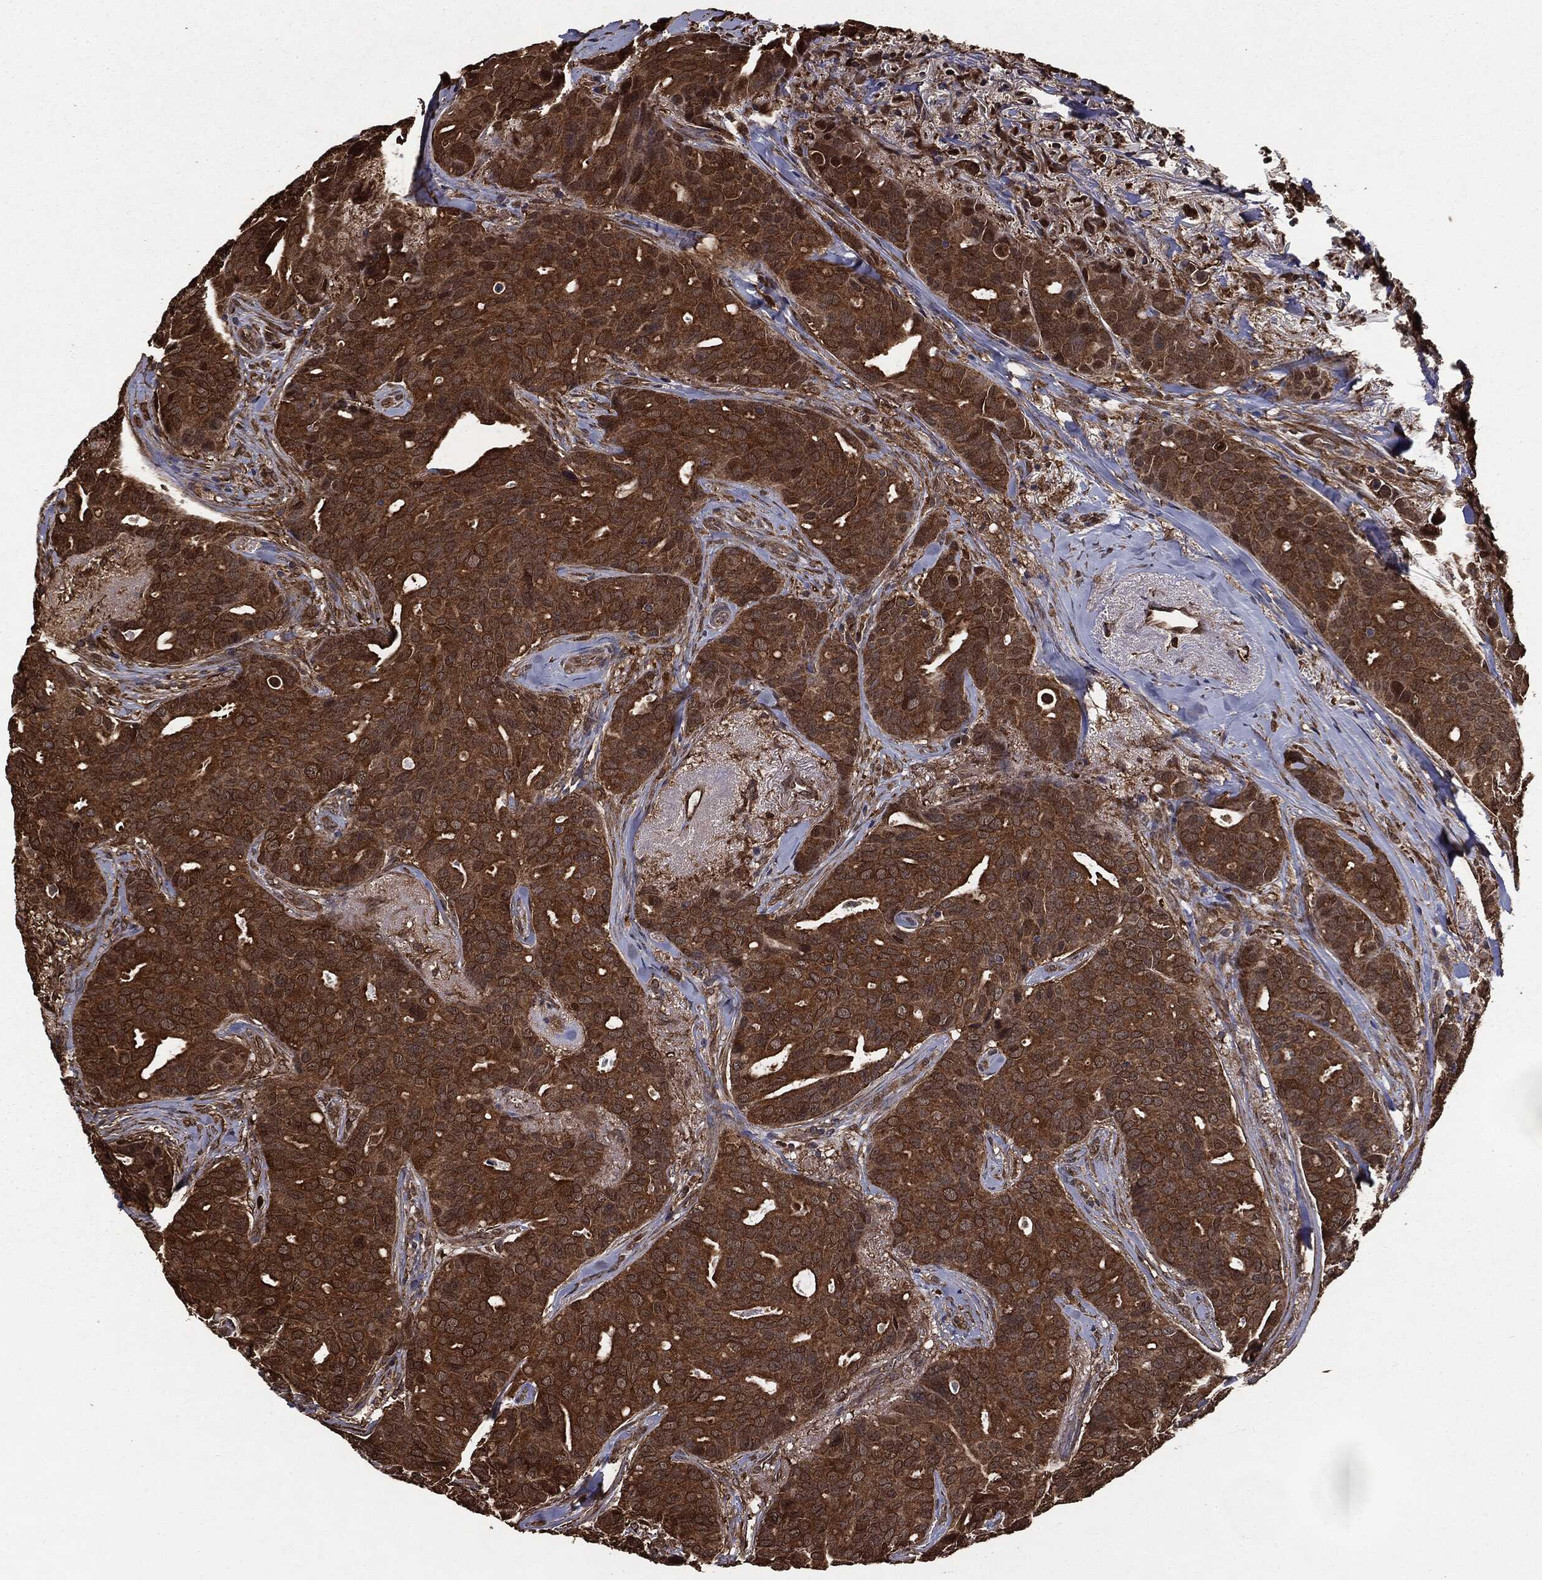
{"staining": {"intensity": "strong", "quantity": ">75%", "location": "cytoplasmic/membranous"}, "tissue": "breast cancer", "cell_type": "Tumor cells", "image_type": "cancer", "snomed": [{"axis": "morphology", "description": "Duct carcinoma"}, {"axis": "topography", "description": "Breast"}], "caption": "Protein expression by immunohistochemistry shows strong cytoplasmic/membranous staining in about >75% of tumor cells in intraductal carcinoma (breast).", "gene": "NME1", "patient": {"sex": "female", "age": 54}}